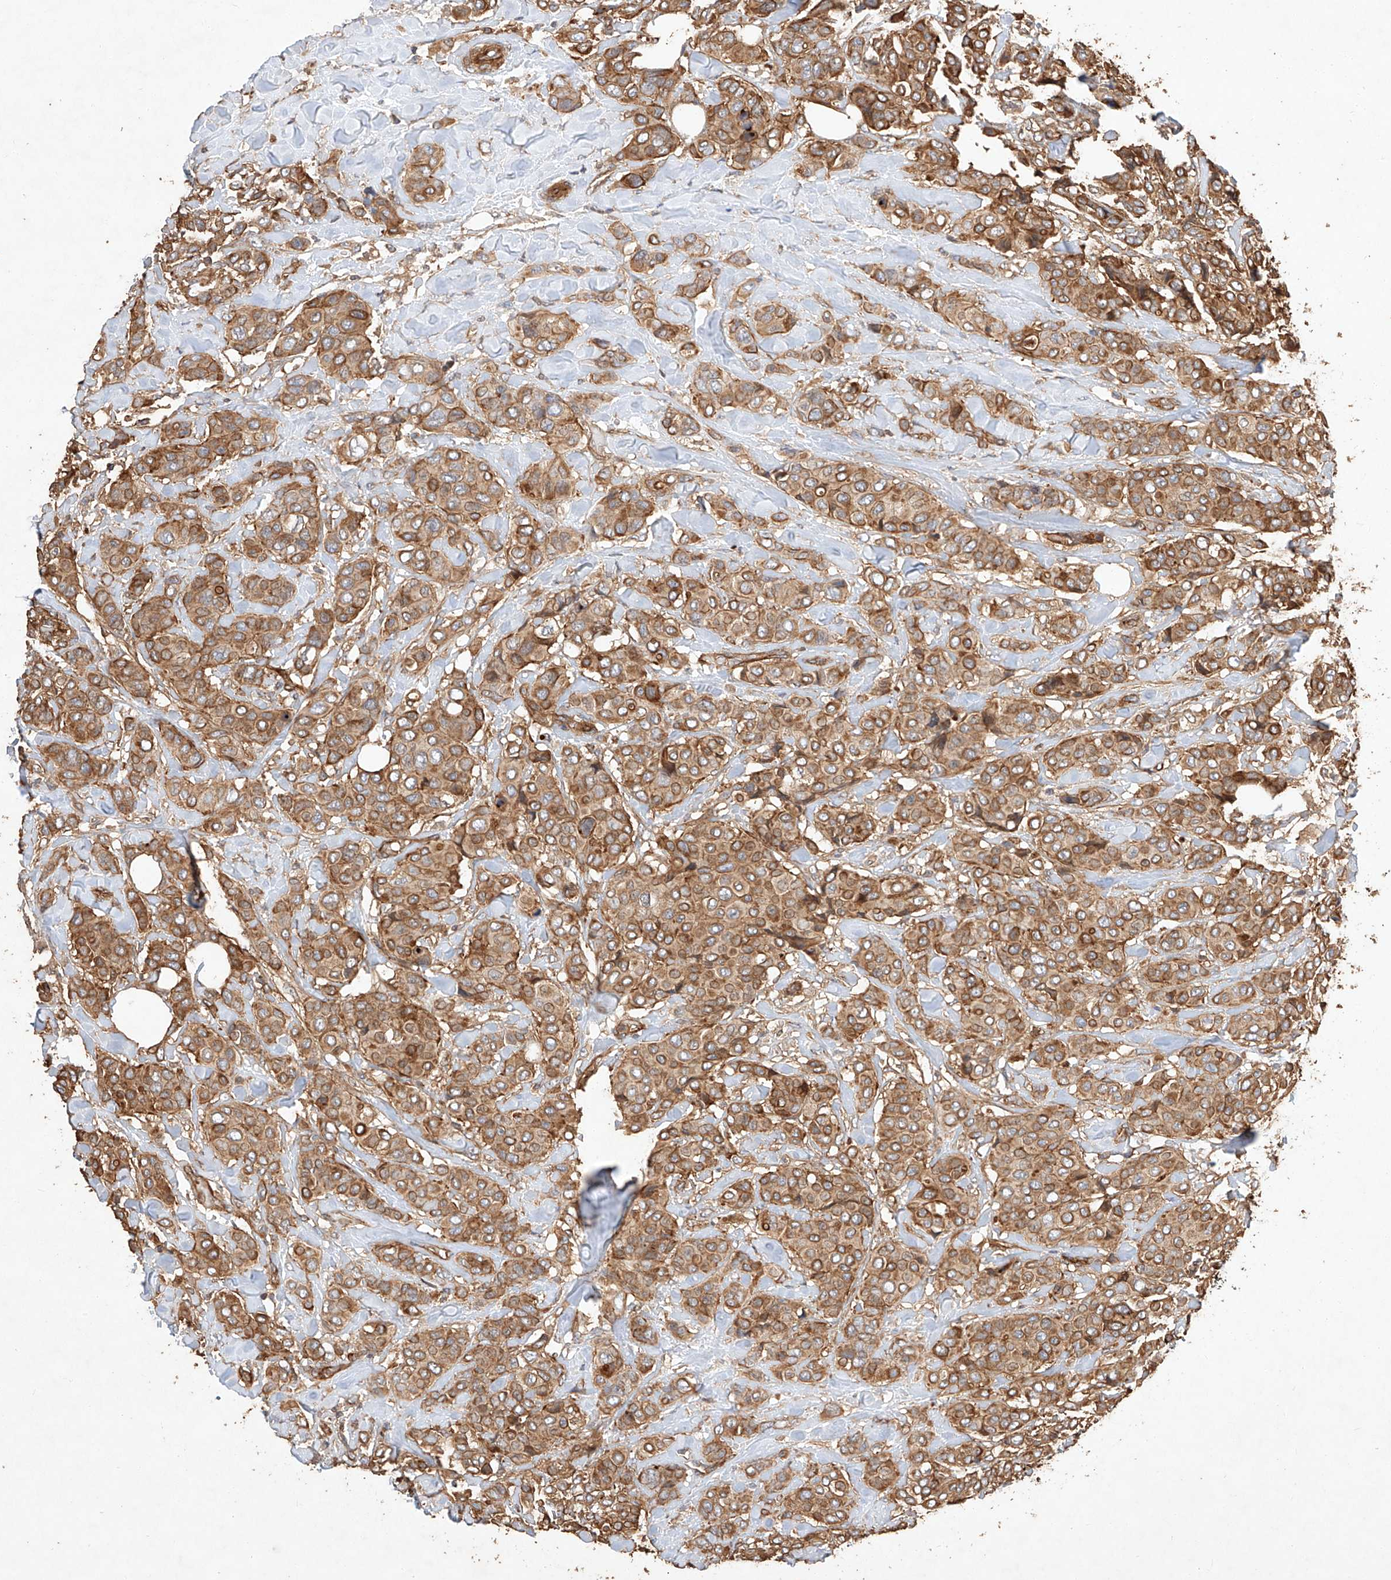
{"staining": {"intensity": "moderate", "quantity": ">75%", "location": "cytoplasmic/membranous"}, "tissue": "breast cancer", "cell_type": "Tumor cells", "image_type": "cancer", "snomed": [{"axis": "morphology", "description": "Lobular carcinoma"}, {"axis": "topography", "description": "Breast"}], "caption": "A photomicrograph of human breast cancer (lobular carcinoma) stained for a protein demonstrates moderate cytoplasmic/membranous brown staining in tumor cells.", "gene": "GHDC", "patient": {"sex": "female", "age": 51}}